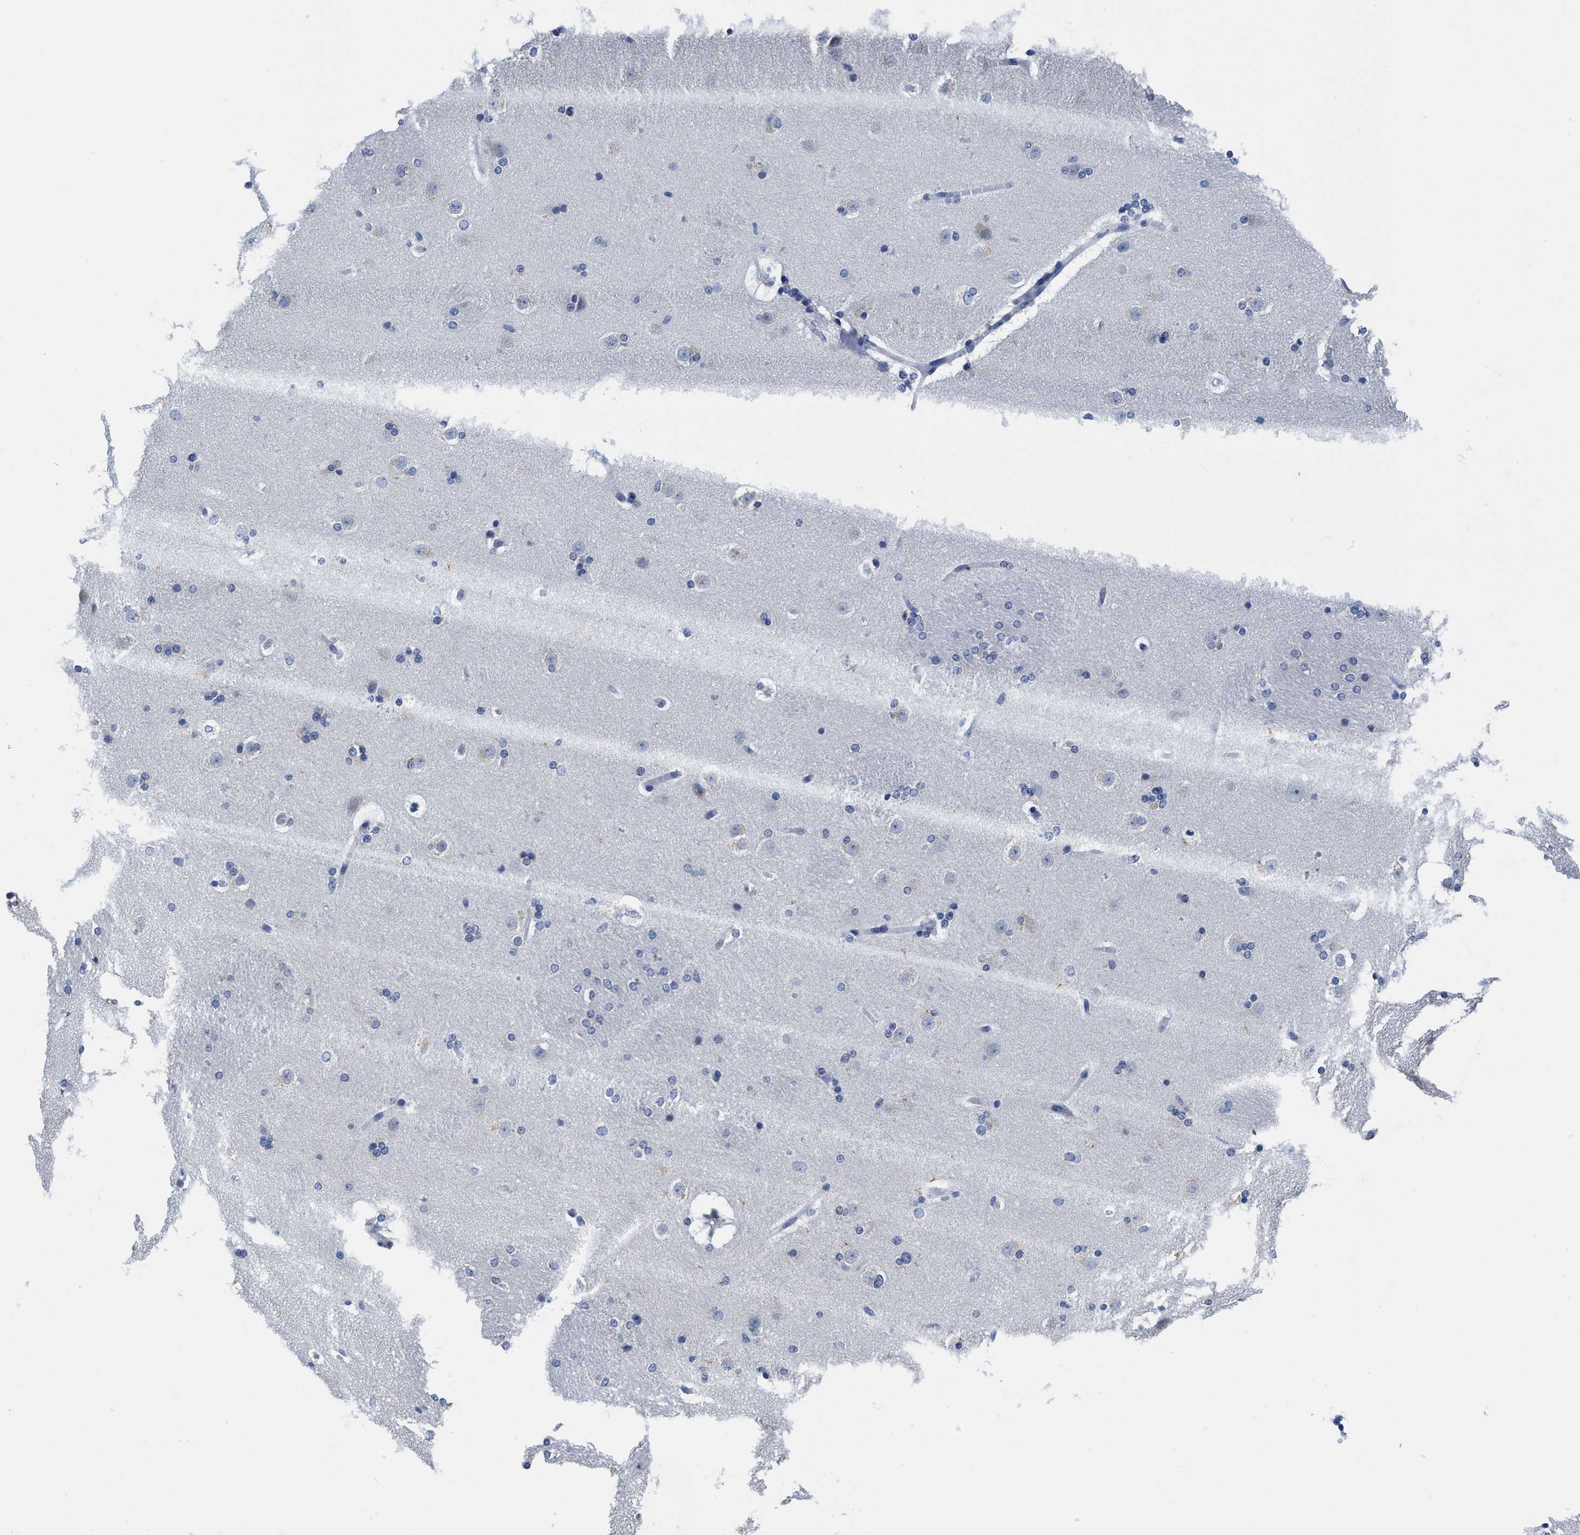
{"staining": {"intensity": "negative", "quantity": "none", "location": "none"}, "tissue": "caudate", "cell_type": "Glial cells", "image_type": "normal", "snomed": [{"axis": "morphology", "description": "Normal tissue, NOS"}, {"axis": "topography", "description": "Lateral ventricle wall"}], "caption": "Immunohistochemistry micrograph of benign caudate: caudate stained with DAB (3,3'-diaminobenzidine) exhibits no significant protein expression in glial cells.", "gene": "HOOK1", "patient": {"sex": "female", "age": 19}}